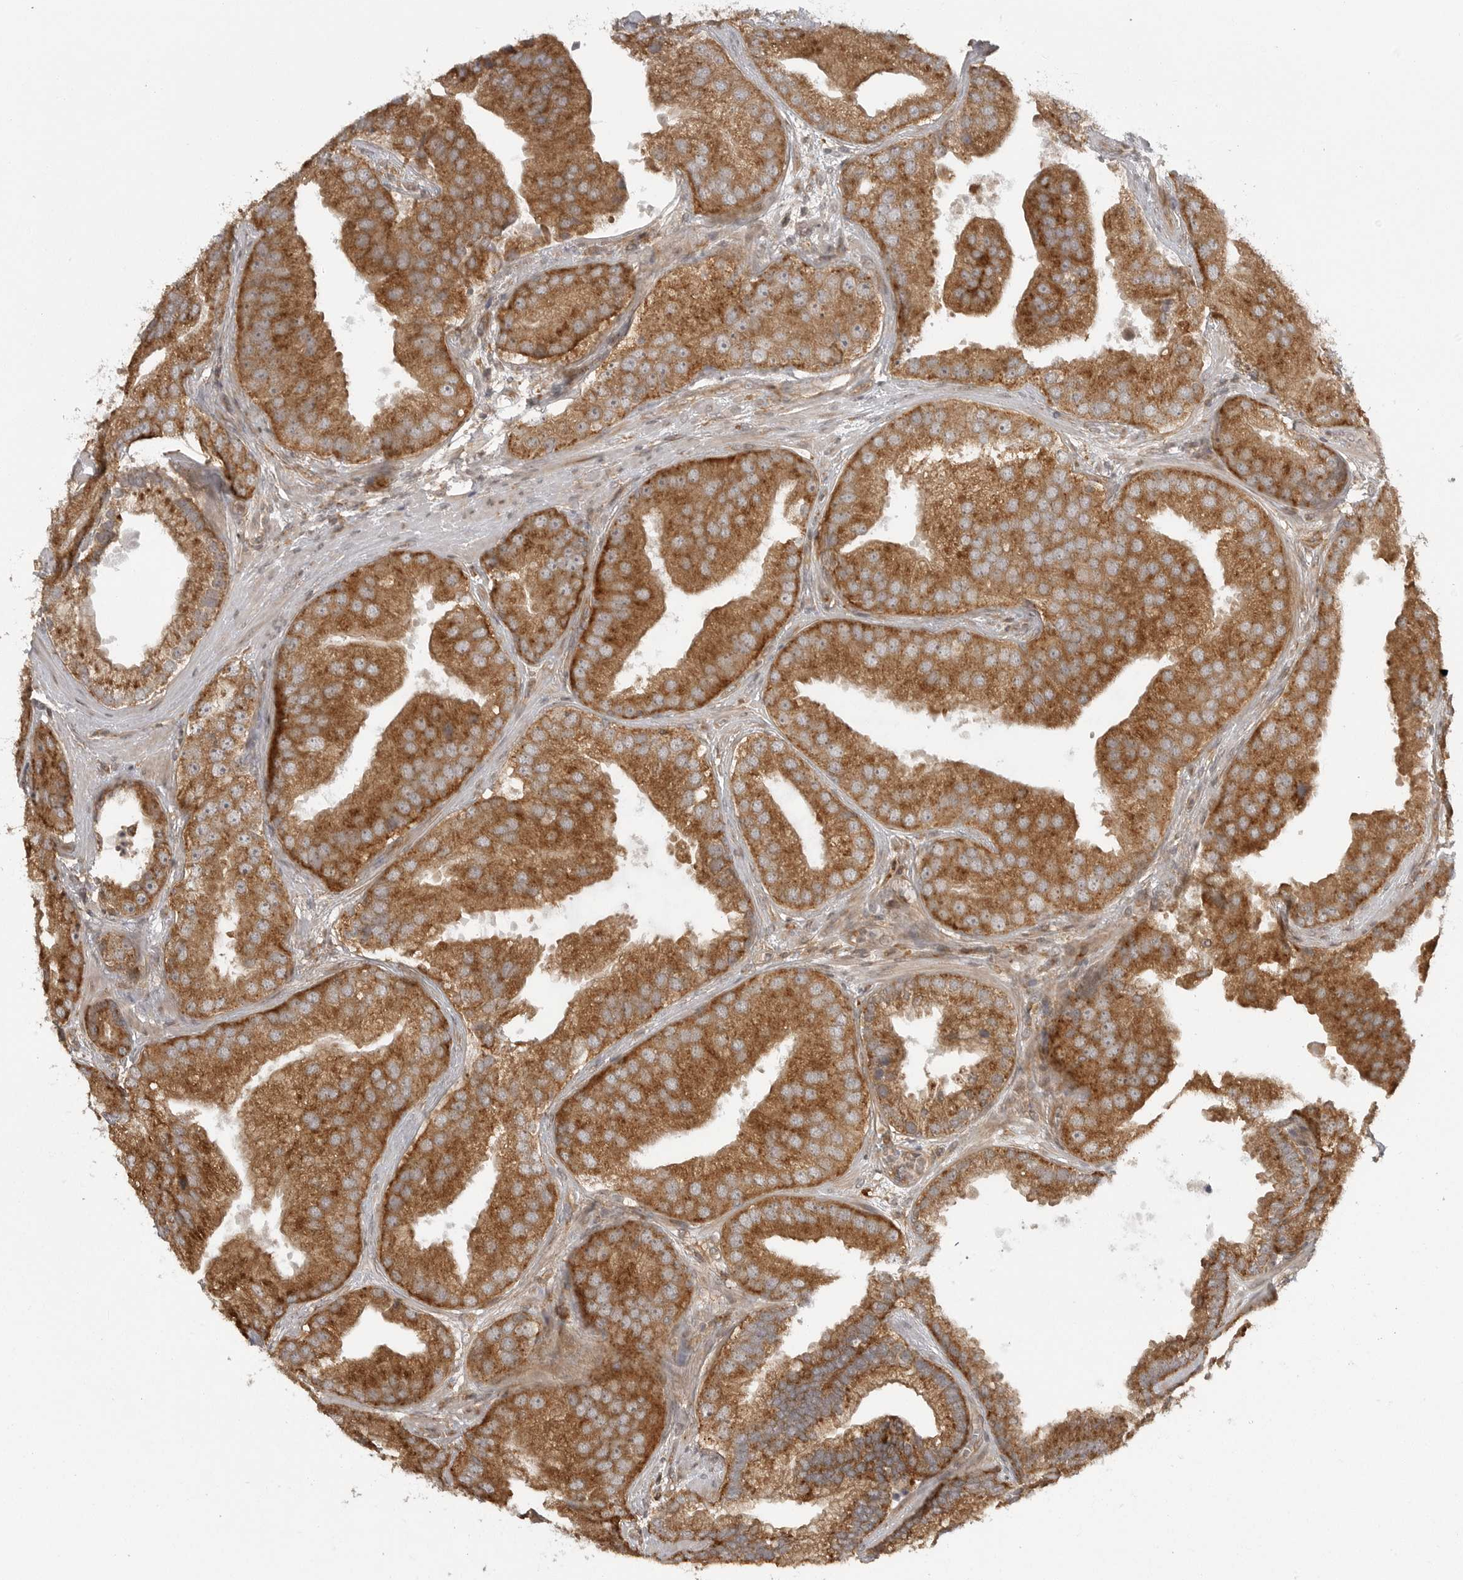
{"staining": {"intensity": "strong", "quantity": ">75%", "location": "cytoplasmic/membranous"}, "tissue": "prostate cancer", "cell_type": "Tumor cells", "image_type": "cancer", "snomed": [{"axis": "morphology", "description": "Adenocarcinoma, High grade"}, {"axis": "topography", "description": "Prostate"}], "caption": "Immunohistochemical staining of human prostate cancer (adenocarcinoma (high-grade)) exhibits high levels of strong cytoplasmic/membranous expression in about >75% of tumor cells.", "gene": "FAT3", "patient": {"sex": "male", "age": 70}}